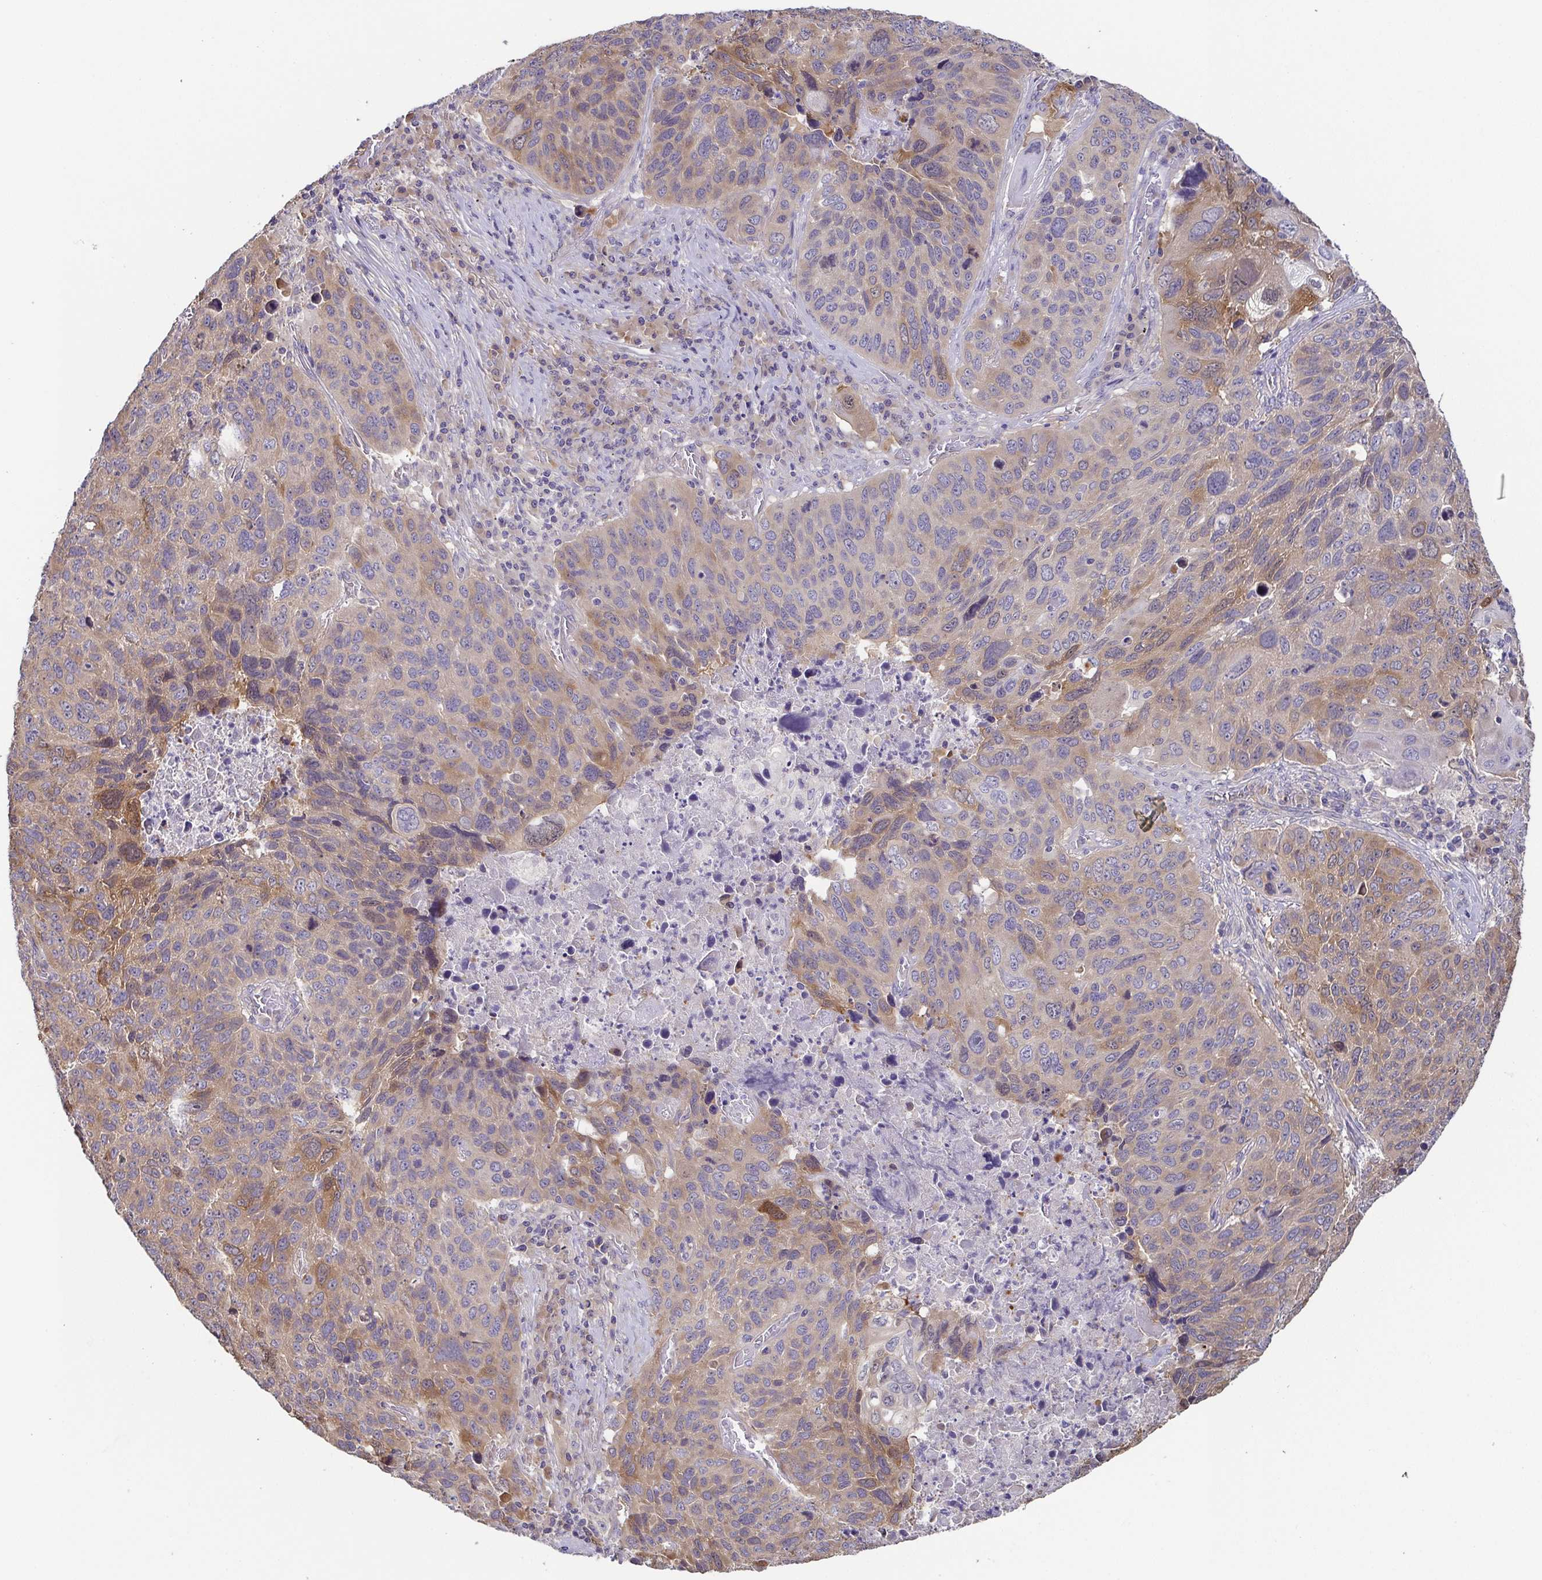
{"staining": {"intensity": "moderate", "quantity": "25%-75%", "location": "cytoplasmic/membranous"}, "tissue": "lung cancer", "cell_type": "Tumor cells", "image_type": "cancer", "snomed": [{"axis": "morphology", "description": "Squamous cell carcinoma, NOS"}, {"axis": "topography", "description": "Lung"}], "caption": "Immunohistochemical staining of human squamous cell carcinoma (lung) reveals moderate cytoplasmic/membranous protein staining in approximately 25%-75% of tumor cells. The protein of interest is stained brown, and the nuclei are stained in blue (DAB (3,3'-diaminobenzidine) IHC with brightfield microscopy, high magnification).", "gene": "EIF3D", "patient": {"sex": "male", "age": 68}}